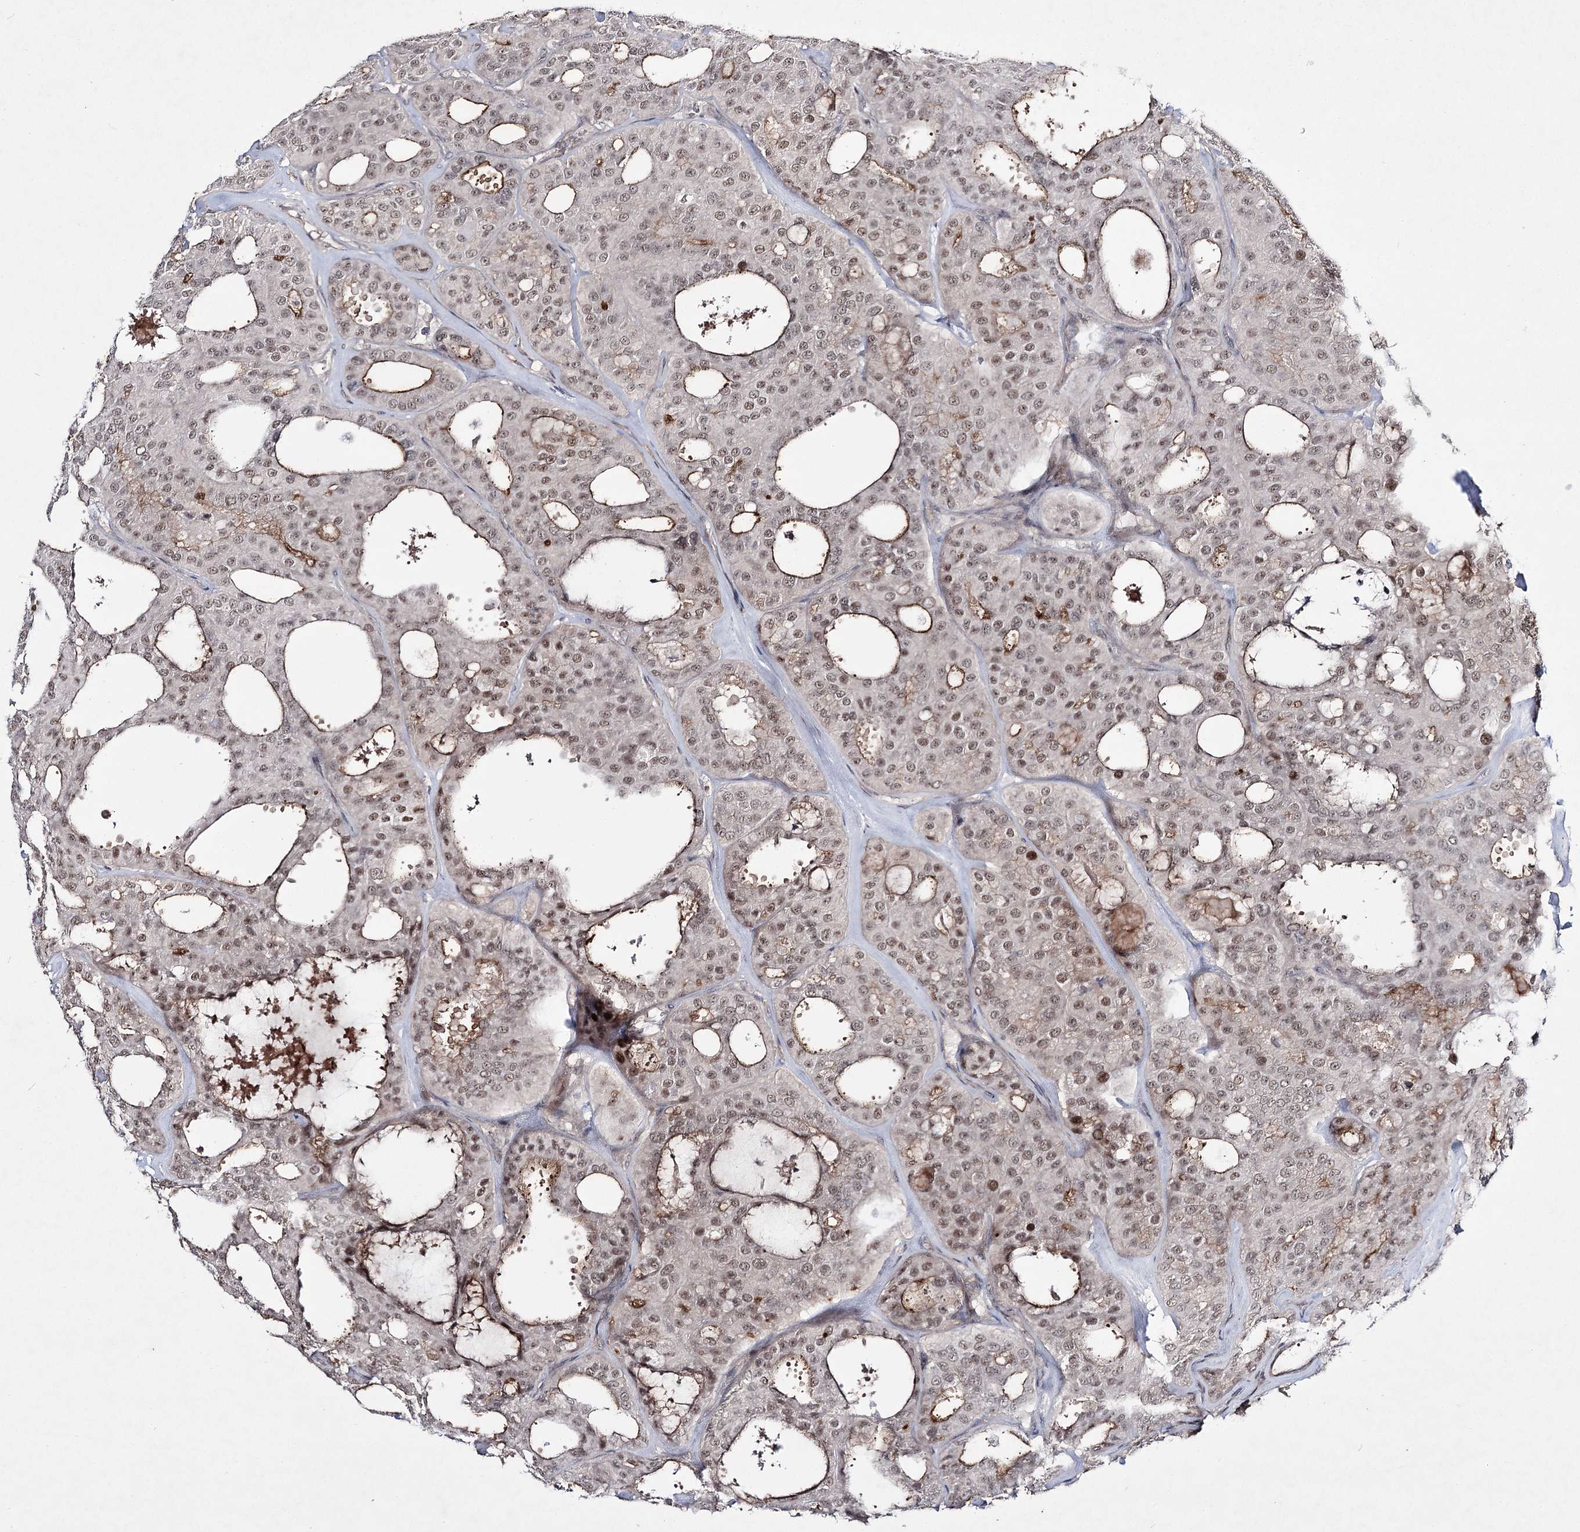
{"staining": {"intensity": "moderate", "quantity": ">75%", "location": "cytoplasmic/membranous,nuclear"}, "tissue": "thyroid cancer", "cell_type": "Tumor cells", "image_type": "cancer", "snomed": [{"axis": "morphology", "description": "Follicular adenoma carcinoma, NOS"}, {"axis": "topography", "description": "Thyroid gland"}], "caption": "Protein expression analysis of human thyroid follicular adenoma carcinoma reveals moderate cytoplasmic/membranous and nuclear staining in about >75% of tumor cells.", "gene": "HOXC11", "patient": {"sex": "male", "age": 75}}